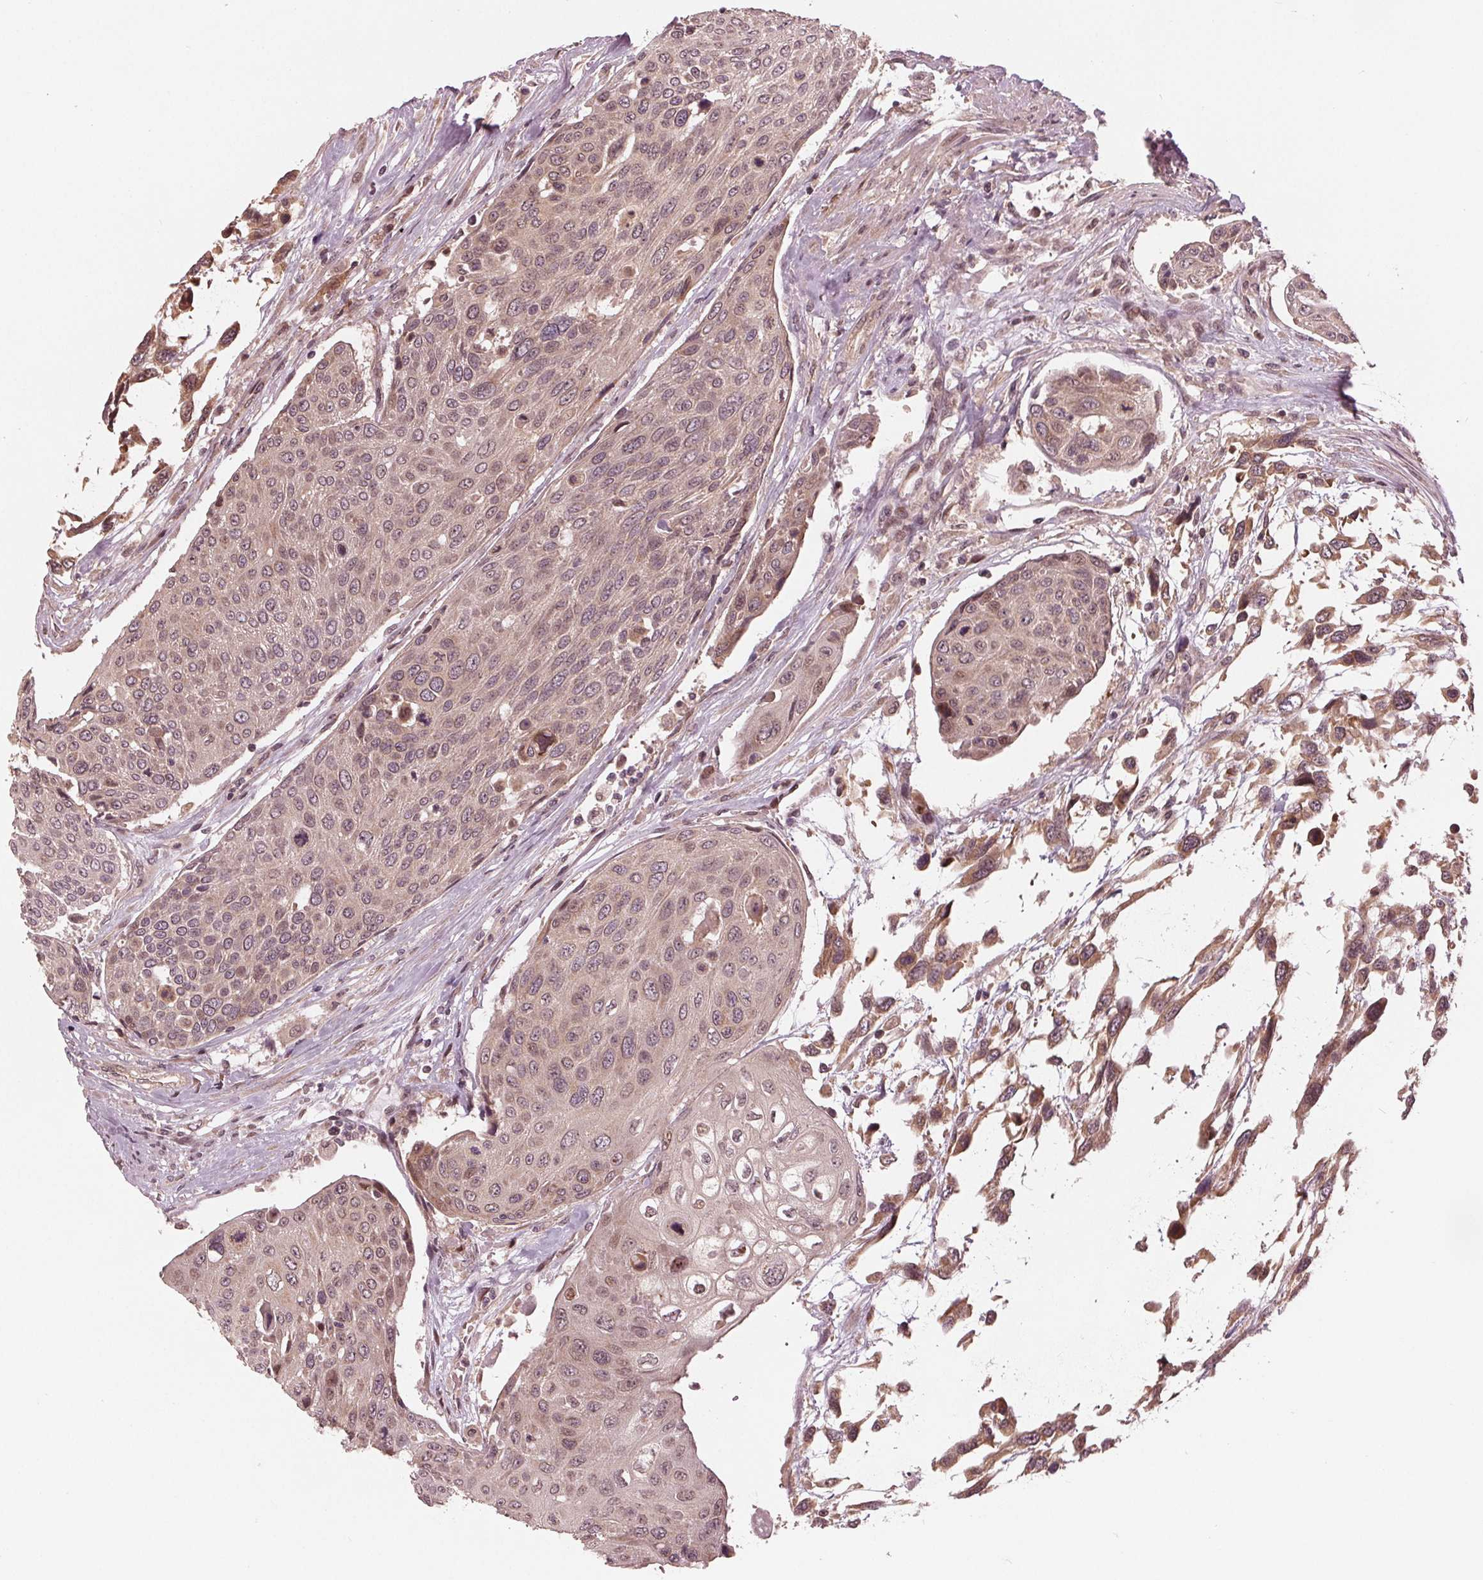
{"staining": {"intensity": "weak", "quantity": ">75%", "location": "cytoplasmic/membranous,nuclear"}, "tissue": "urothelial cancer", "cell_type": "Tumor cells", "image_type": "cancer", "snomed": [{"axis": "morphology", "description": "Urothelial carcinoma, High grade"}, {"axis": "topography", "description": "Urinary bladder"}], "caption": "A photomicrograph of urothelial cancer stained for a protein demonstrates weak cytoplasmic/membranous and nuclear brown staining in tumor cells.", "gene": "ZNF471", "patient": {"sex": "female", "age": 70}}